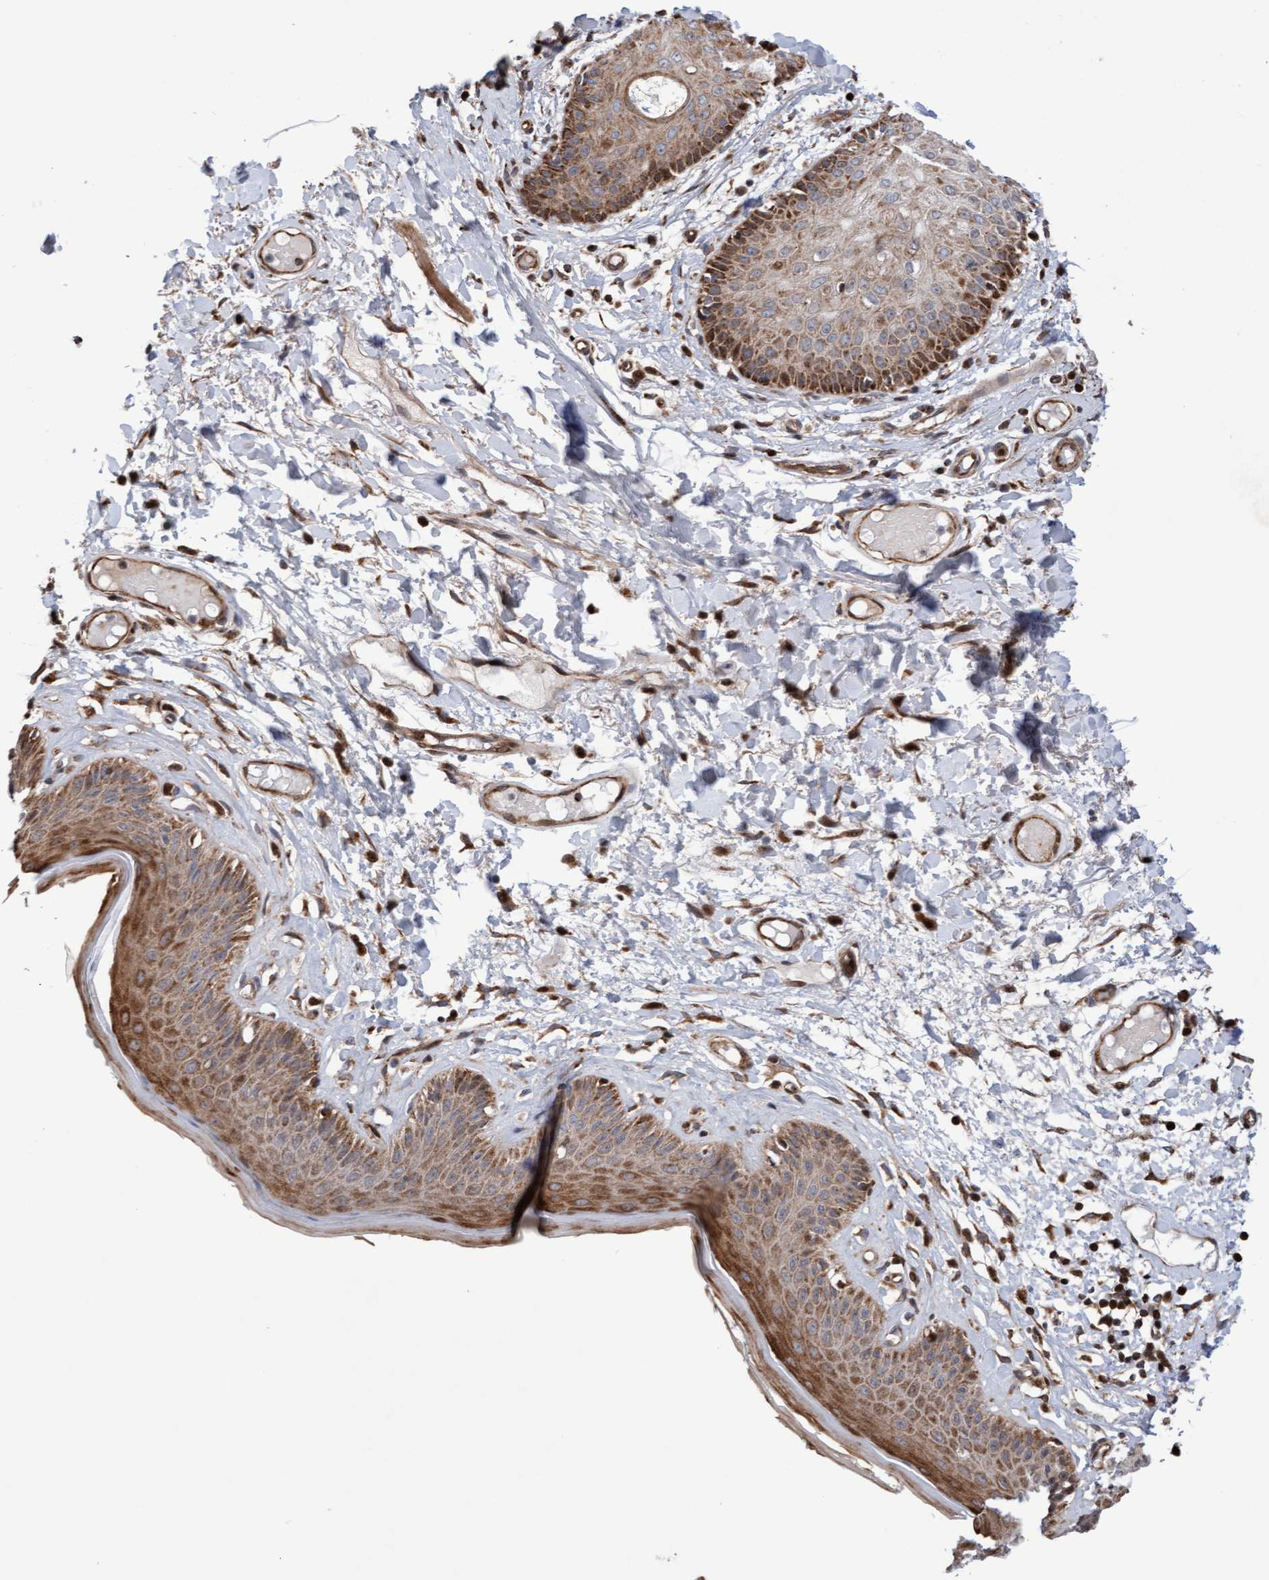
{"staining": {"intensity": "moderate", "quantity": ">75%", "location": "cytoplasmic/membranous"}, "tissue": "skin", "cell_type": "Epidermal cells", "image_type": "normal", "snomed": [{"axis": "morphology", "description": "Normal tissue, NOS"}, {"axis": "topography", "description": "Vulva"}], "caption": "High-magnification brightfield microscopy of normal skin stained with DAB (3,3'-diaminobenzidine) (brown) and counterstained with hematoxylin (blue). epidermal cells exhibit moderate cytoplasmic/membranous positivity is appreciated in about>75% of cells. (brown staining indicates protein expression, while blue staining denotes nuclei).", "gene": "PECR", "patient": {"sex": "female", "age": 73}}